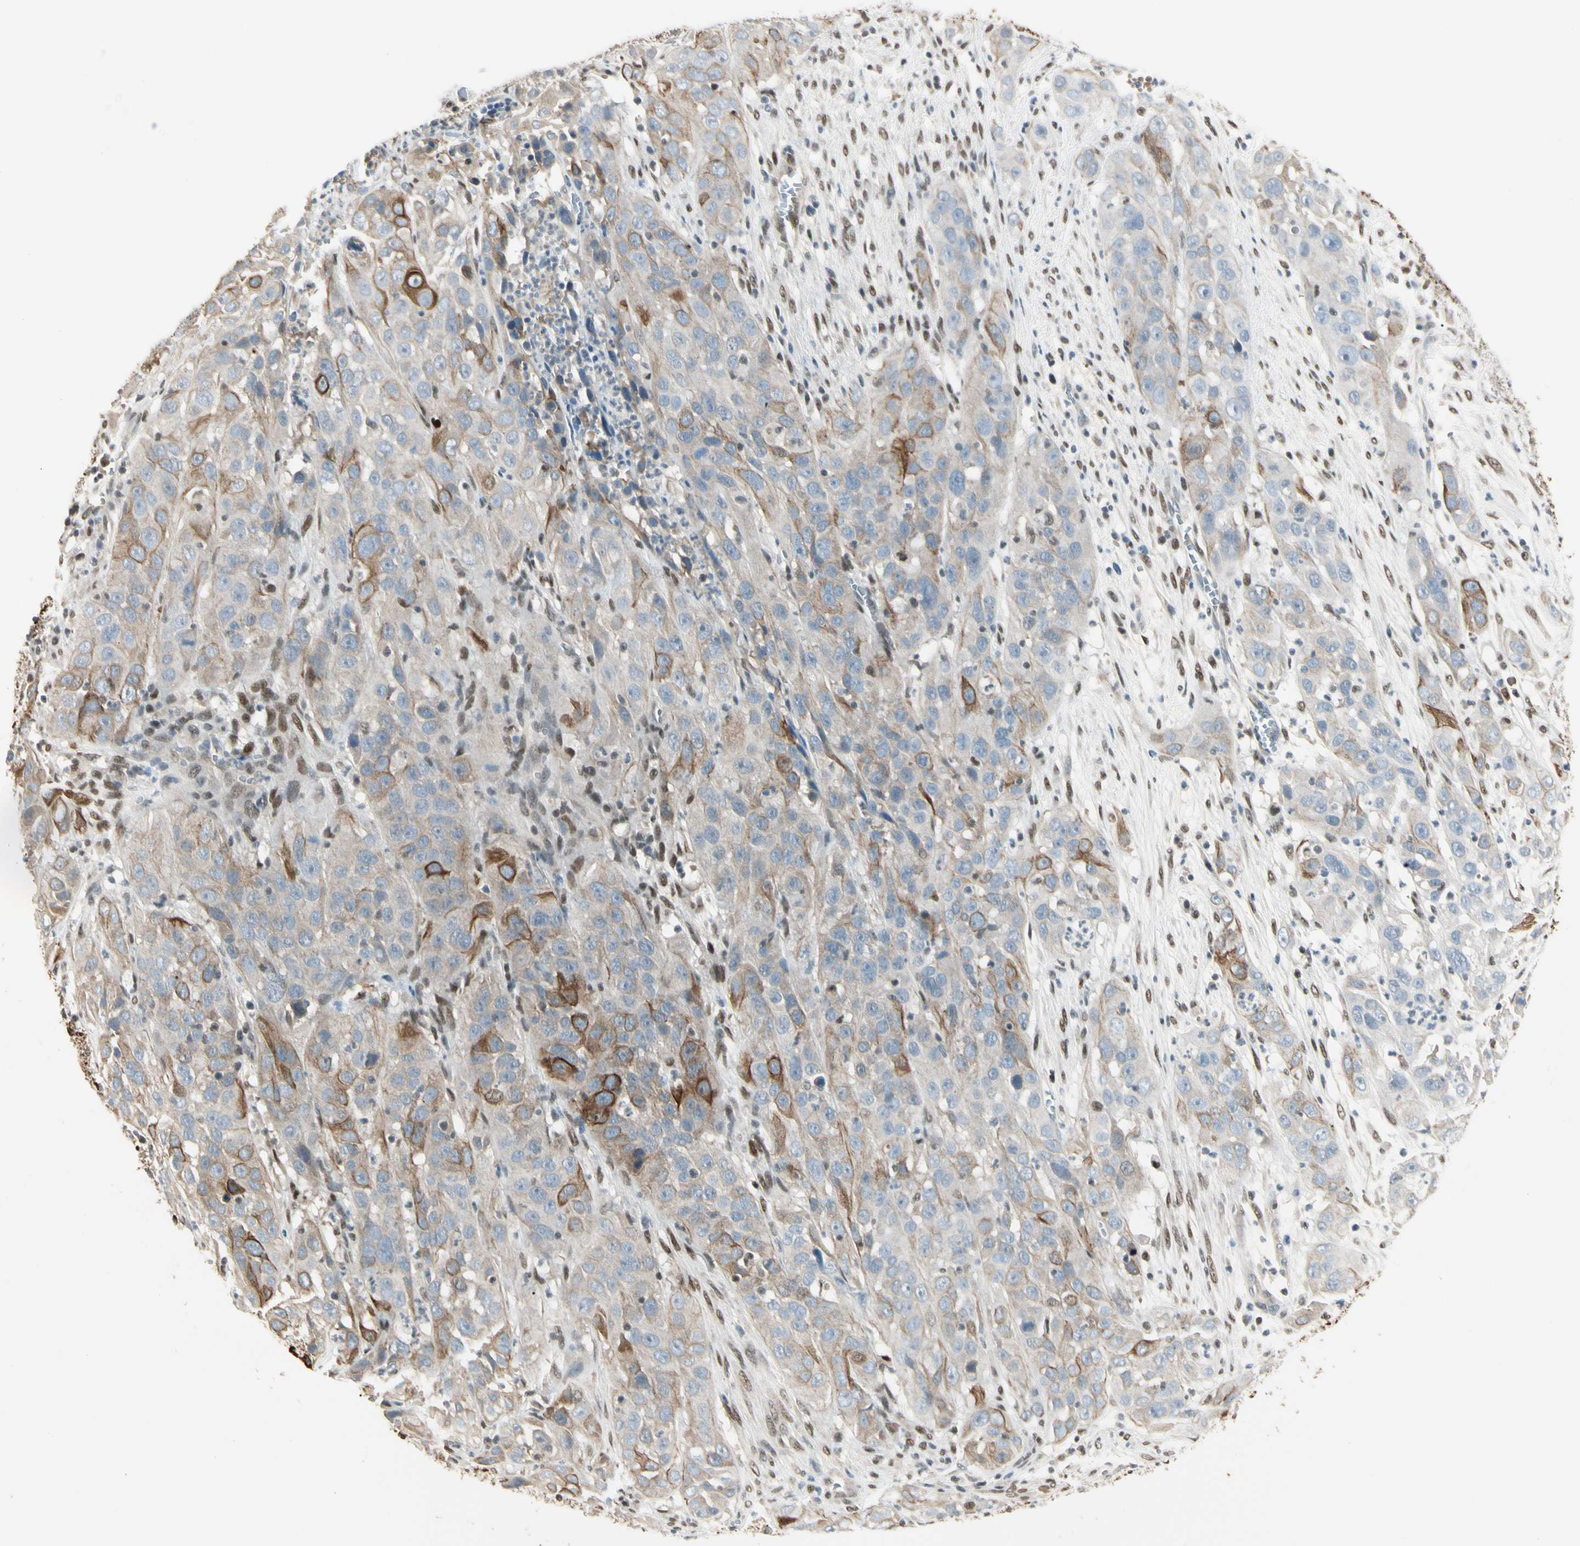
{"staining": {"intensity": "moderate", "quantity": ">75%", "location": "cytoplasmic/membranous"}, "tissue": "cervical cancer", "cell_type": "Tumor cells", "image_type": "cancer", "snomed": [{"axis": "morphology", "description": "Squamous cell carcinoma, NOS"}, {"axis": "topography", "description": "Cervix"}], "caption": "A high-resolution micrograph shows IHC staining of cervical cancer (squamous cell carcinoma), which demonstrates moderate cytoplasmic/membranous expression in approximately >75% of tumor cells.", "gene": "ATXN1", "patient": {"sex": "female", "age": 32}}